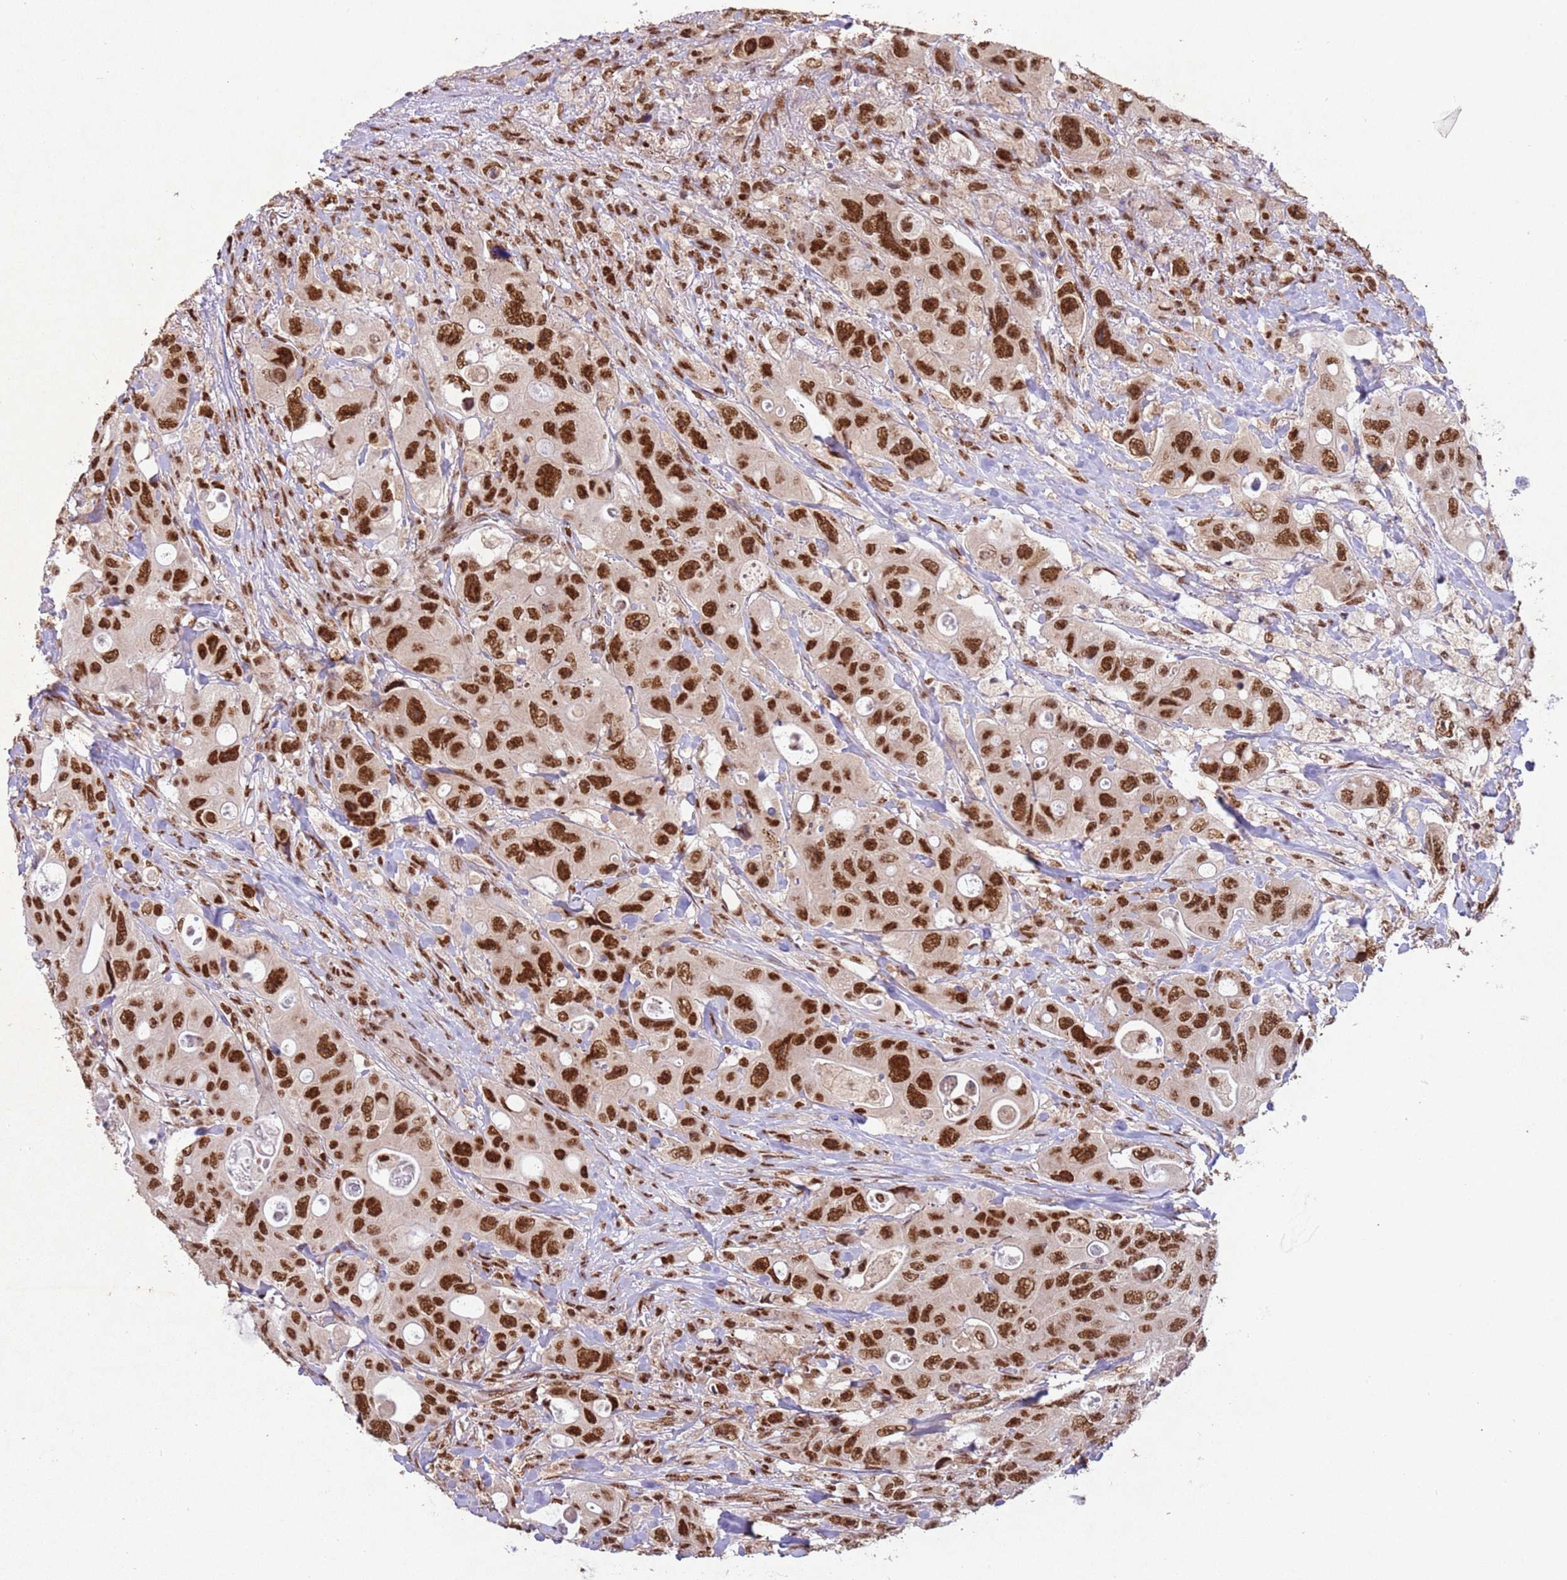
{"staining": {"intensity": "strong", "quantity": ">75%", "location": "nuclear"}, "tissue": "colorectal cancer", "cell_type": "Tumor cells", "image_type": "cancer", "snomed": [{"axis": "morphology", "description": "Adenocarcinoma, NOS"}, {"axis": "topography", "description": "Colon"}], "caption": "Immunohistochemistry (IHC) image of neoplastic tissue: human colorectal cancer (adenocarcinoma) stained using immunohistochemistry shows high levels of strong protein expression localized specifically in the nuclear of tumor cells, appearing as a nuclear brown color.", "gene": "ESF1", "patient": {"sex": "female", "age": 46}}